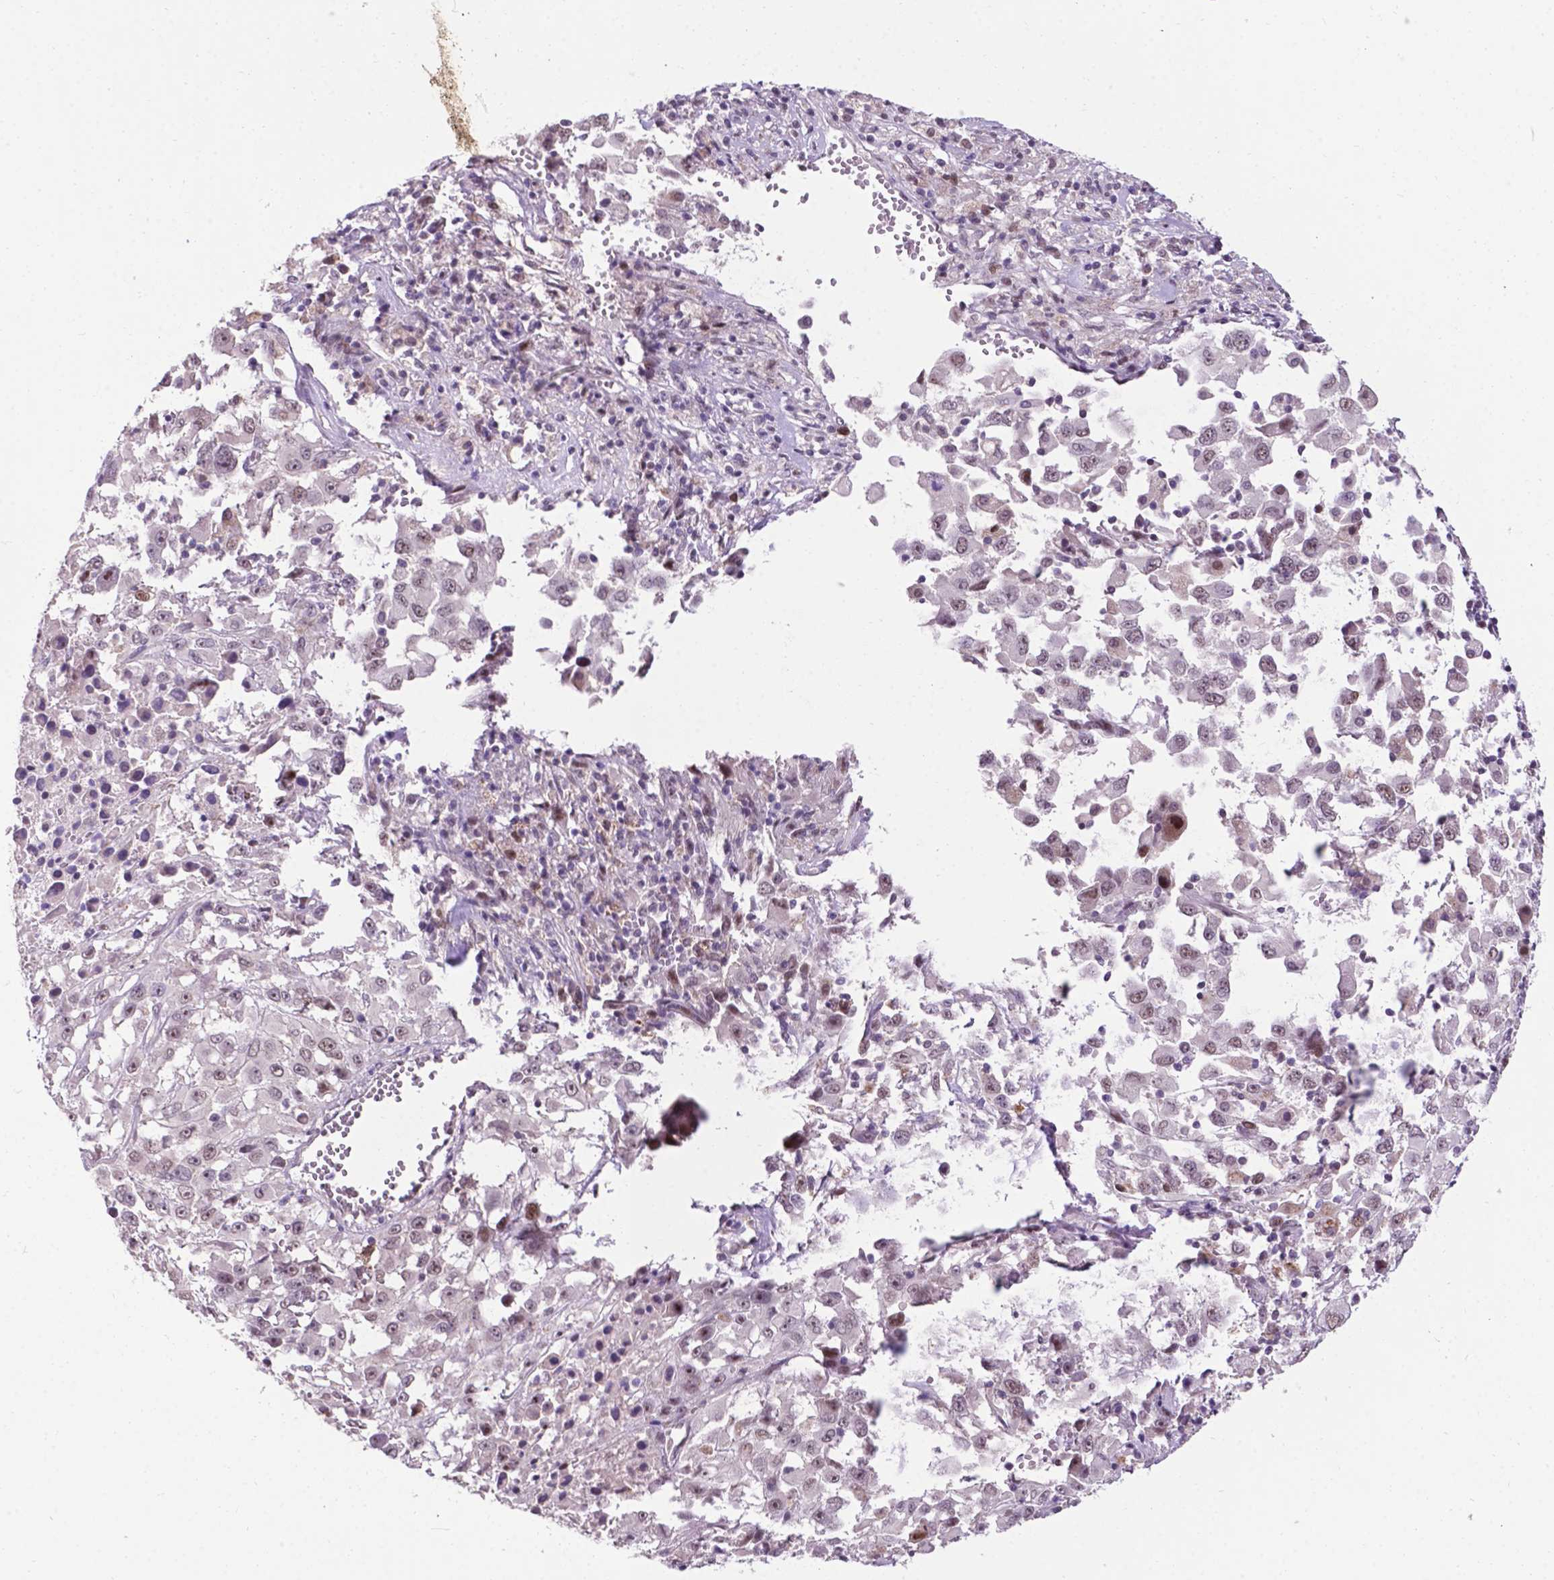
{"staining": {"intensity": "weak", "quantity": "<25%", "location": "nuclear"}, "tissue": "melanoma", "cell_type": "Tumor cells", "image_type": "cancer", "snomed": [{"axis": "morphology", "description": "Malignant melanoma, Metastatic site"}, {"axis": "topography", "description": "Soft tissue"}], "caption": "Protein analysis of melanoma displays no significant expression in tumor cells. (DAB (3,3'-diaminobenzidine) IHC, high magnification).", "gene": "SMAD3", "patient": {"sex": "male", "age": 50}}